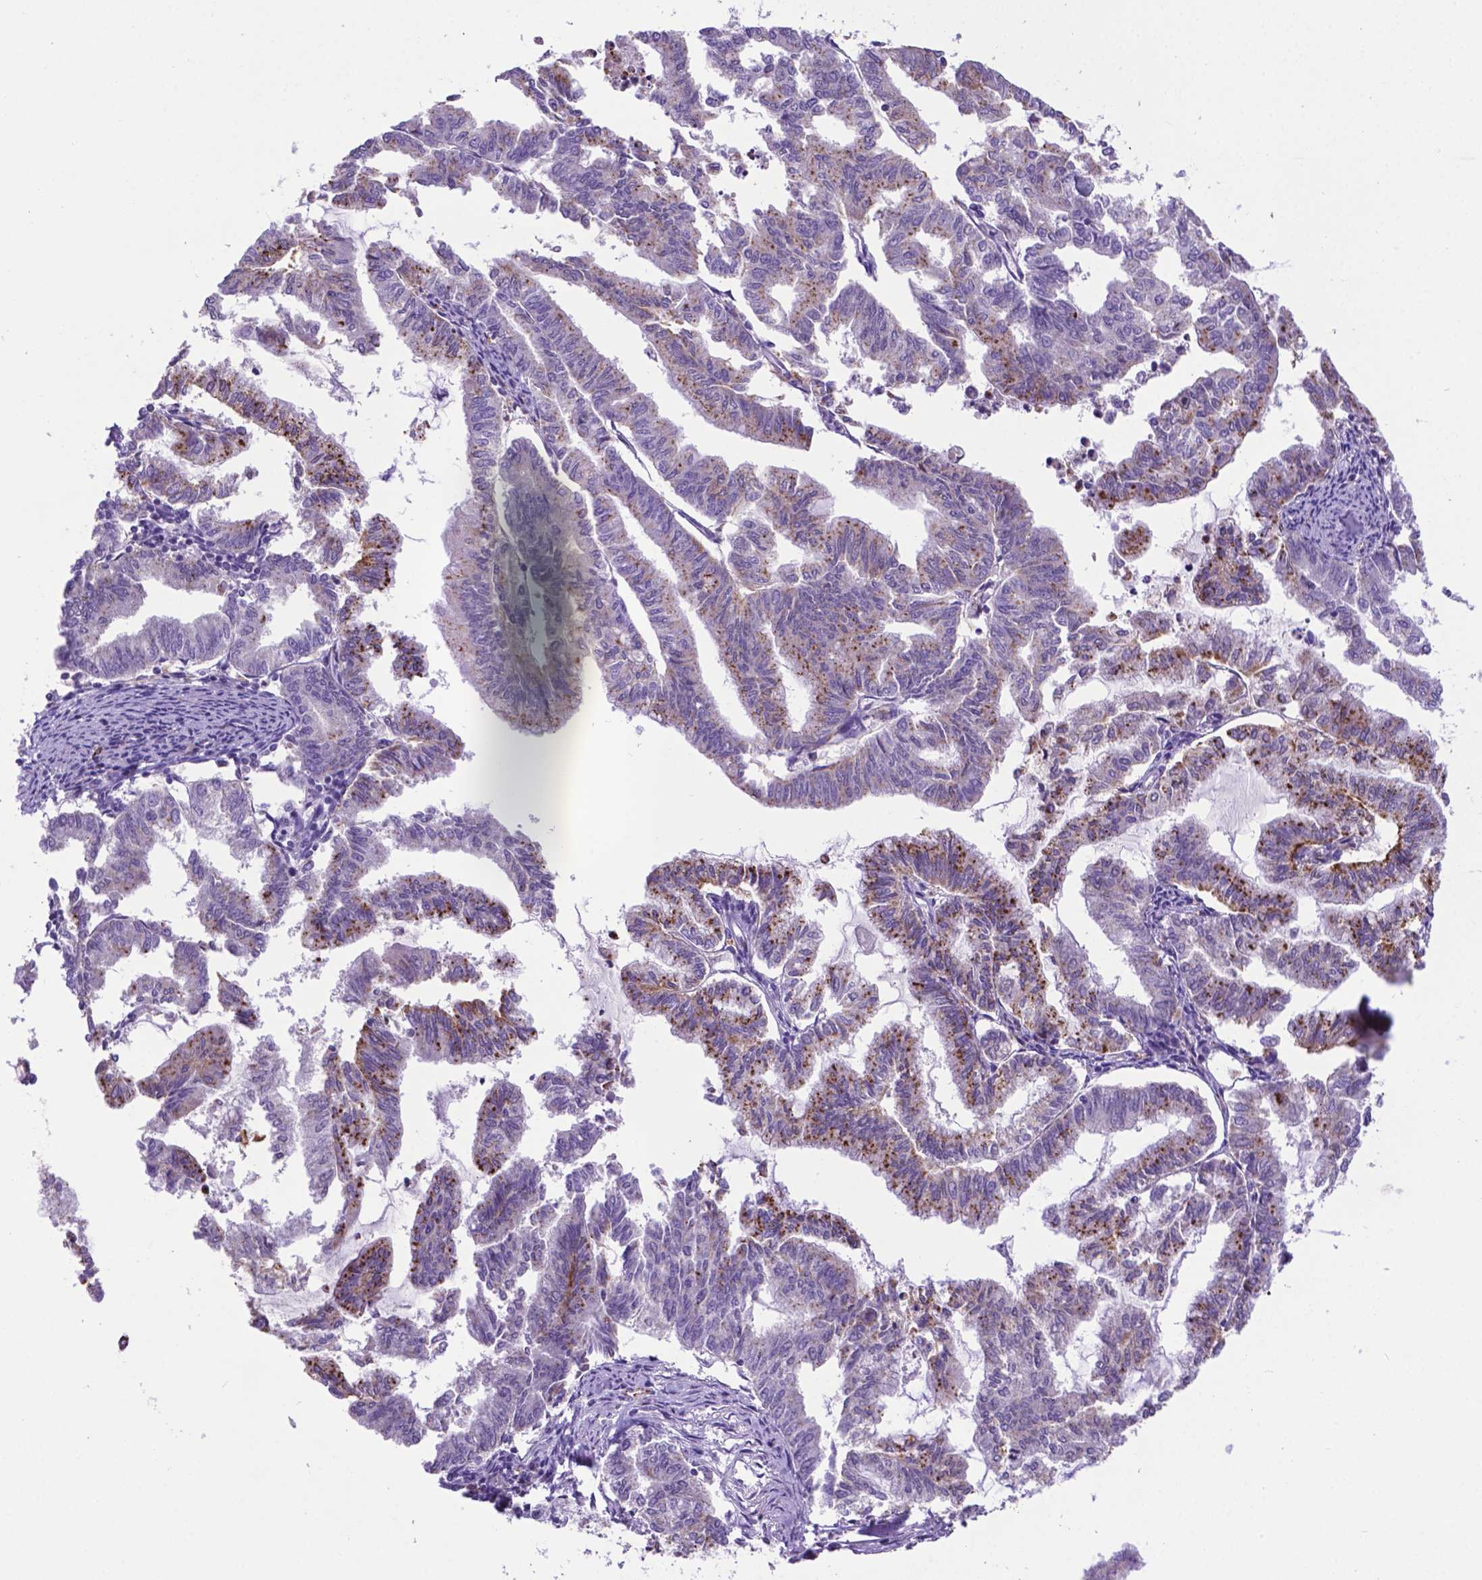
{"staining": {"intensity": "strong", "quantity": "25%-75%", "location": "cytoplasmic/membranous"}, "tissue": "endometrial cancer", "cell_type": "Tumor cells", "image_type": "cancer", "snomed": [{"axis": "morphology", "description": "Adenocarcinoma, NOS"}, {"axis": "topography", "description": "Endometrium"}], "caption": "About 25%-75% of tumor cells in adenocarcinoma (endometrial) reveal strong cytoplasmic/membranous protein staining as visualized by brown immunohistochemical staining.", "gene": "LZTR1", "patient": {"sex": "female", "age": 79}}